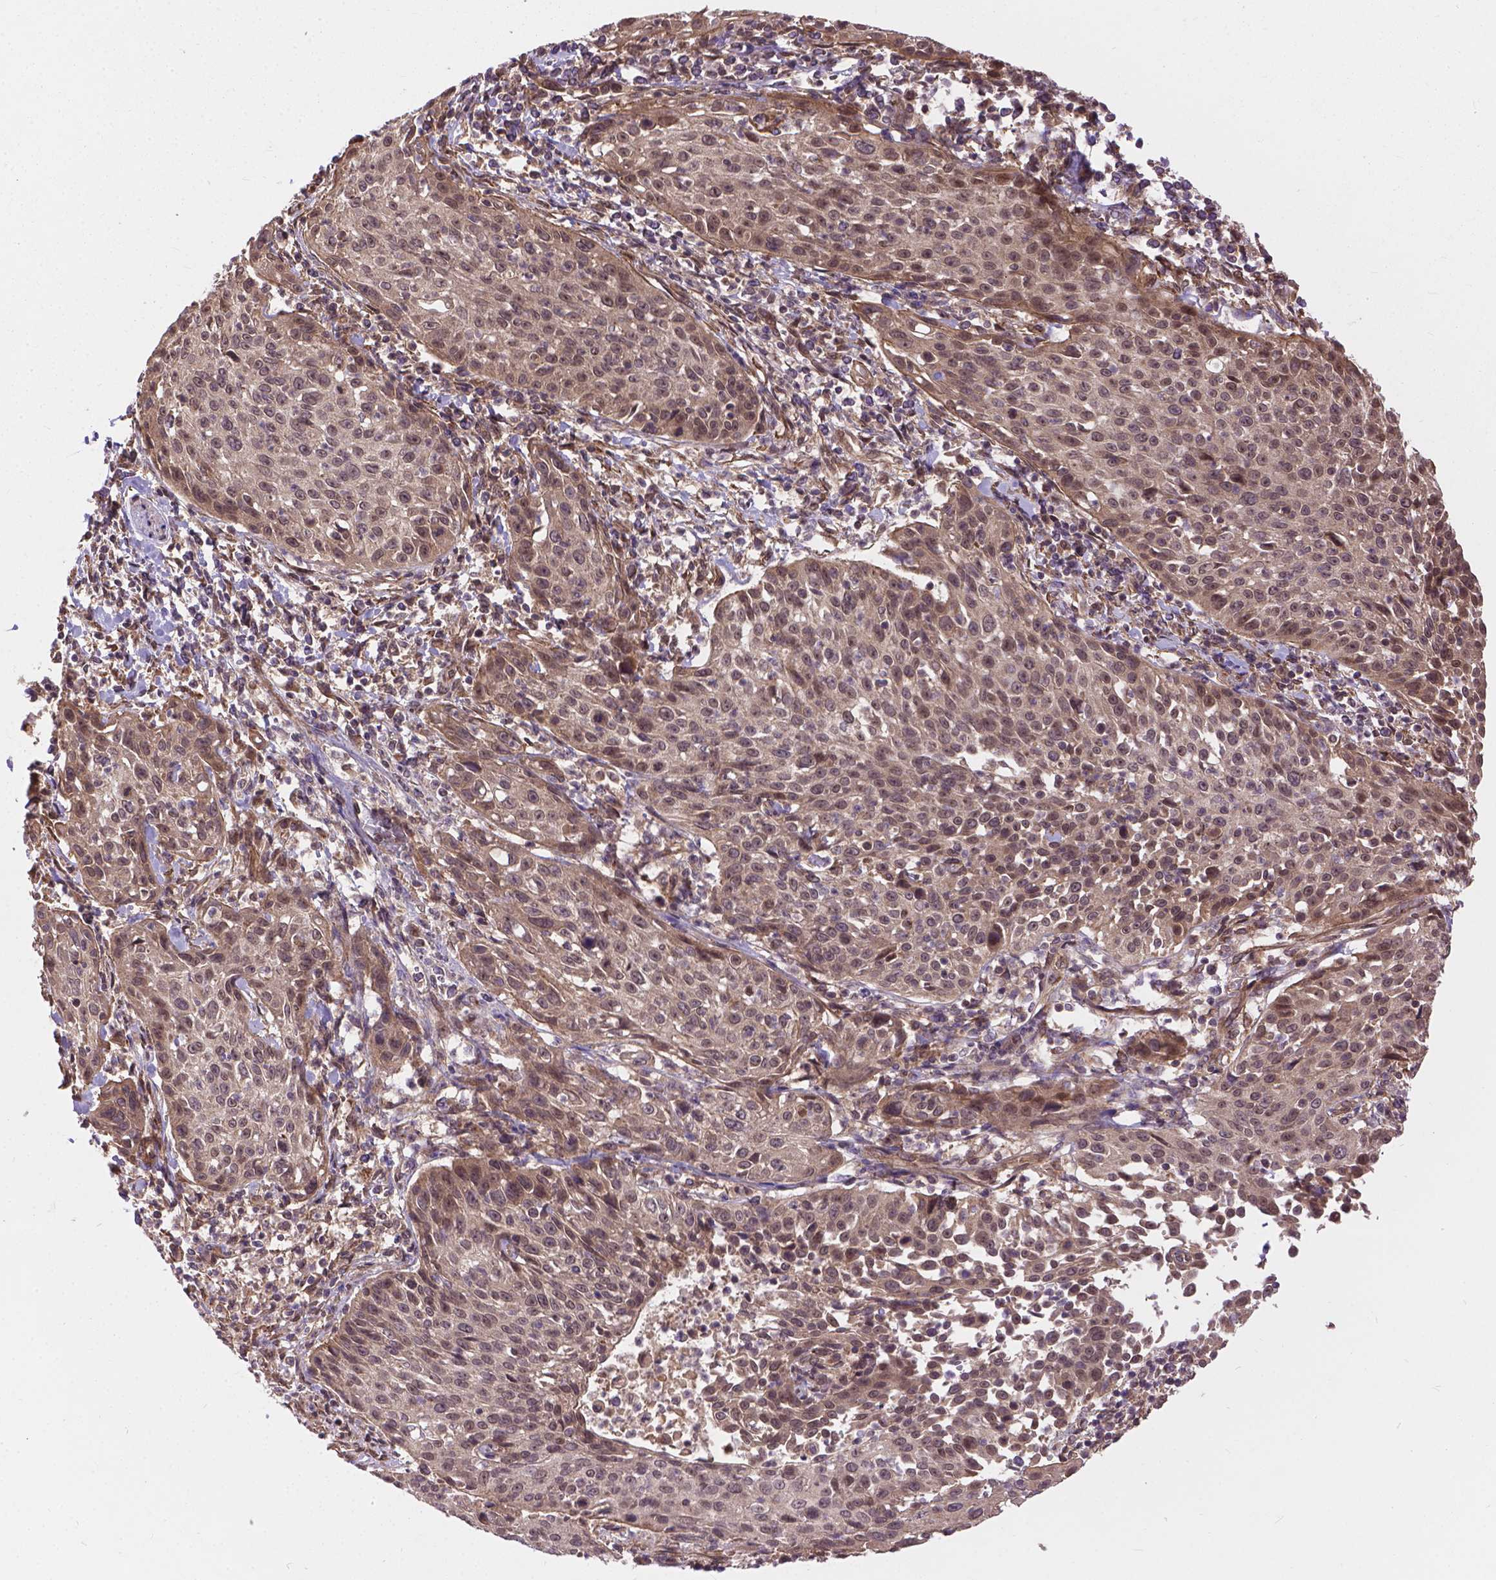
{"staining": {"intensity": "moderate", "quantity": ">75%", "location": "cytoplasmic/membranous,nuclear"}, "tissue": "cervical cancer", "cell_type": "Tumor cells", "image_type": "cancer", "snomed": [{"axis": "morphology", "description": "Squamous cell carcinoma, NOS"}, {"axis": "topography", "description": "Cervix"}], "caption": "Immunohistochemical staining of human cervical squamous cell carcinoma shows moderate cytoplasmic/membranous and nuclear protein staining in approximately >75% of tumor cells.", "gene": "ZNF616", "patient": {"sex": "female", "age": 26}}